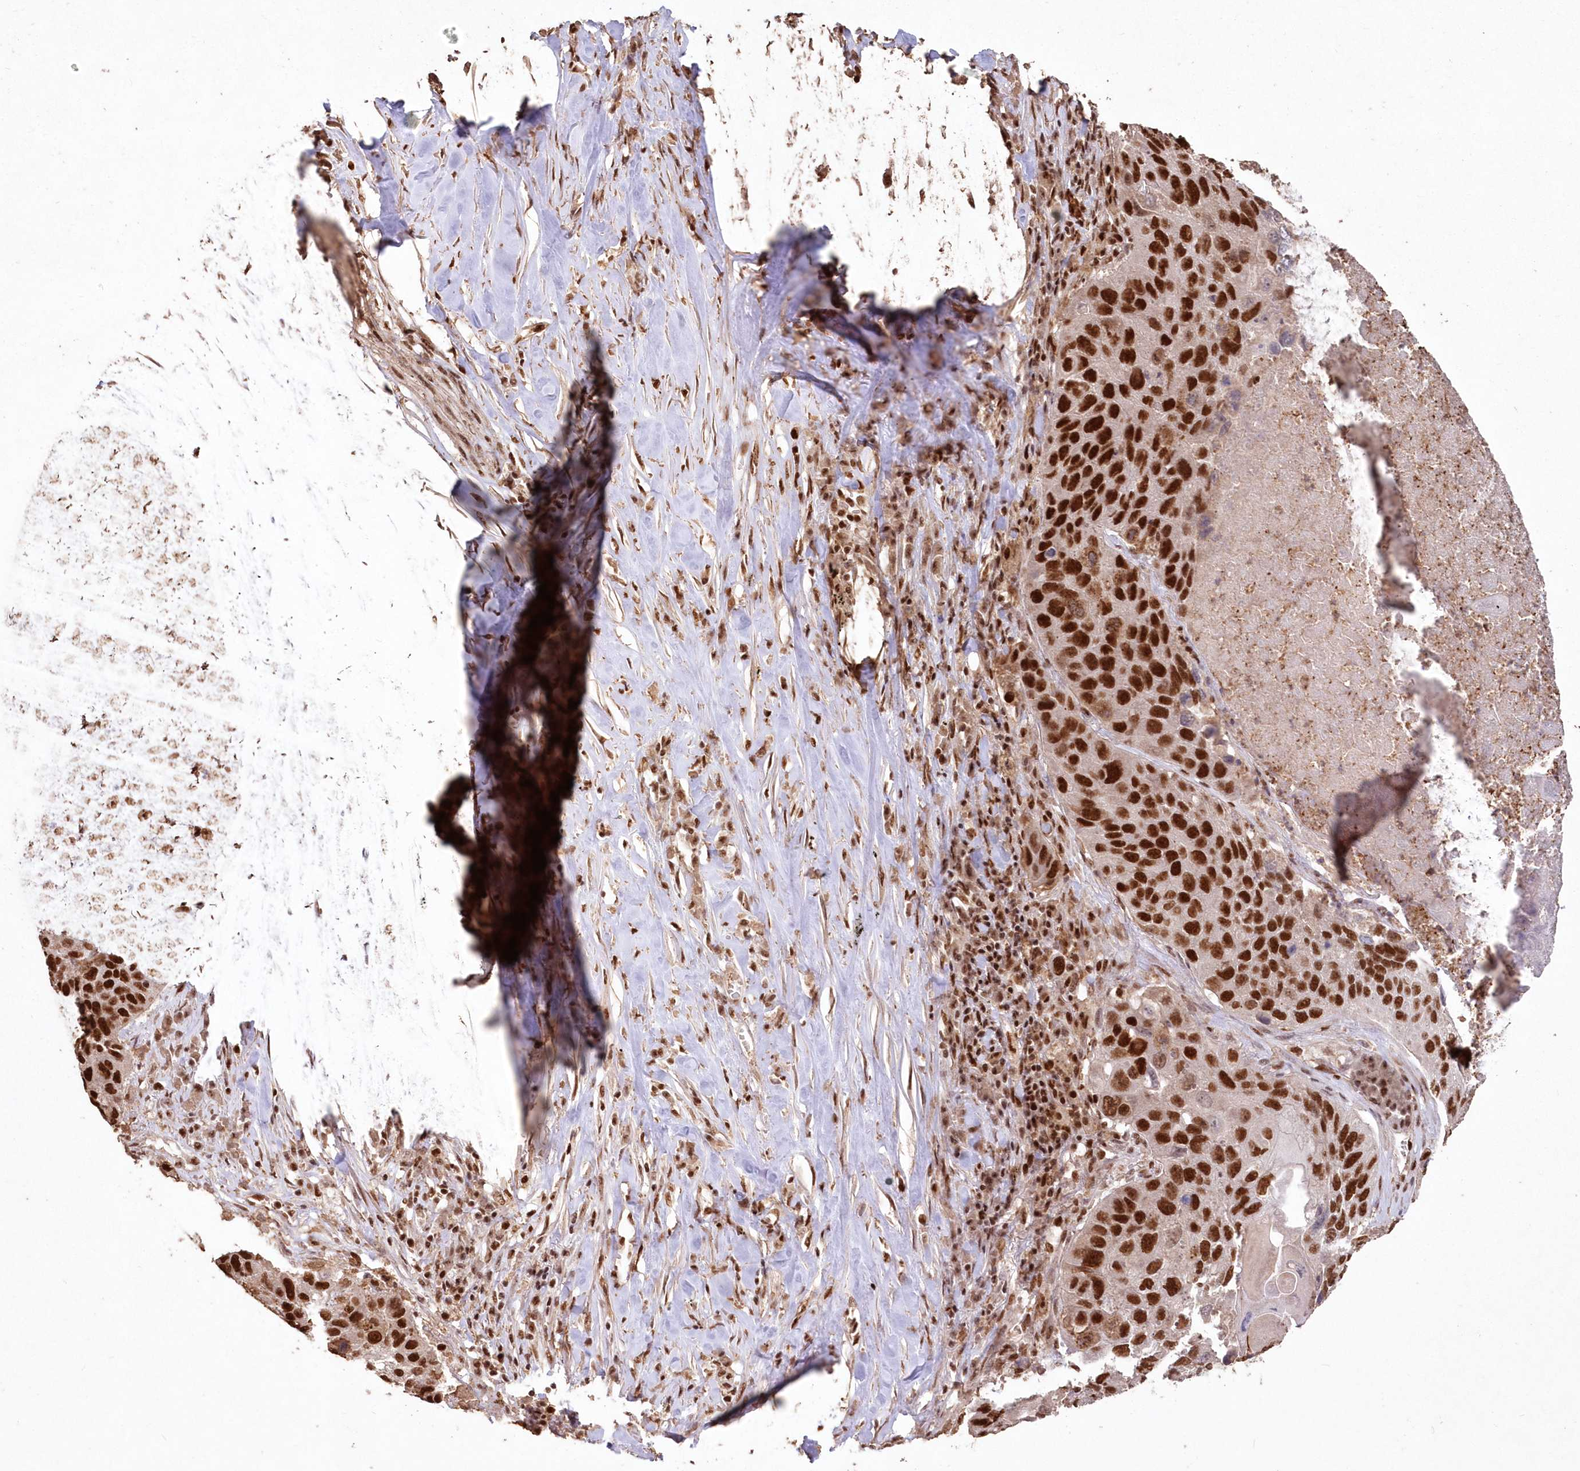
{"staining": {"intensity": "strong", "quantity": ">75%", "location": "nuclear"}, "tissue": "lung cancer", "cell_type": "Tumor cells", "image_type": "cancer", "snomed": [{"axis": "morphology", "description": "Squamous cell carcinoma, NOS"}, {"axis": "topography", "description": "Lung"}], "caption": "Human lung cancer stained with a brown dye demonstrates strong nuclear positive staining in about >75% of tumor cells.", "gene": "PDS5A", "patient": {"sex": "male", "age": 61}}